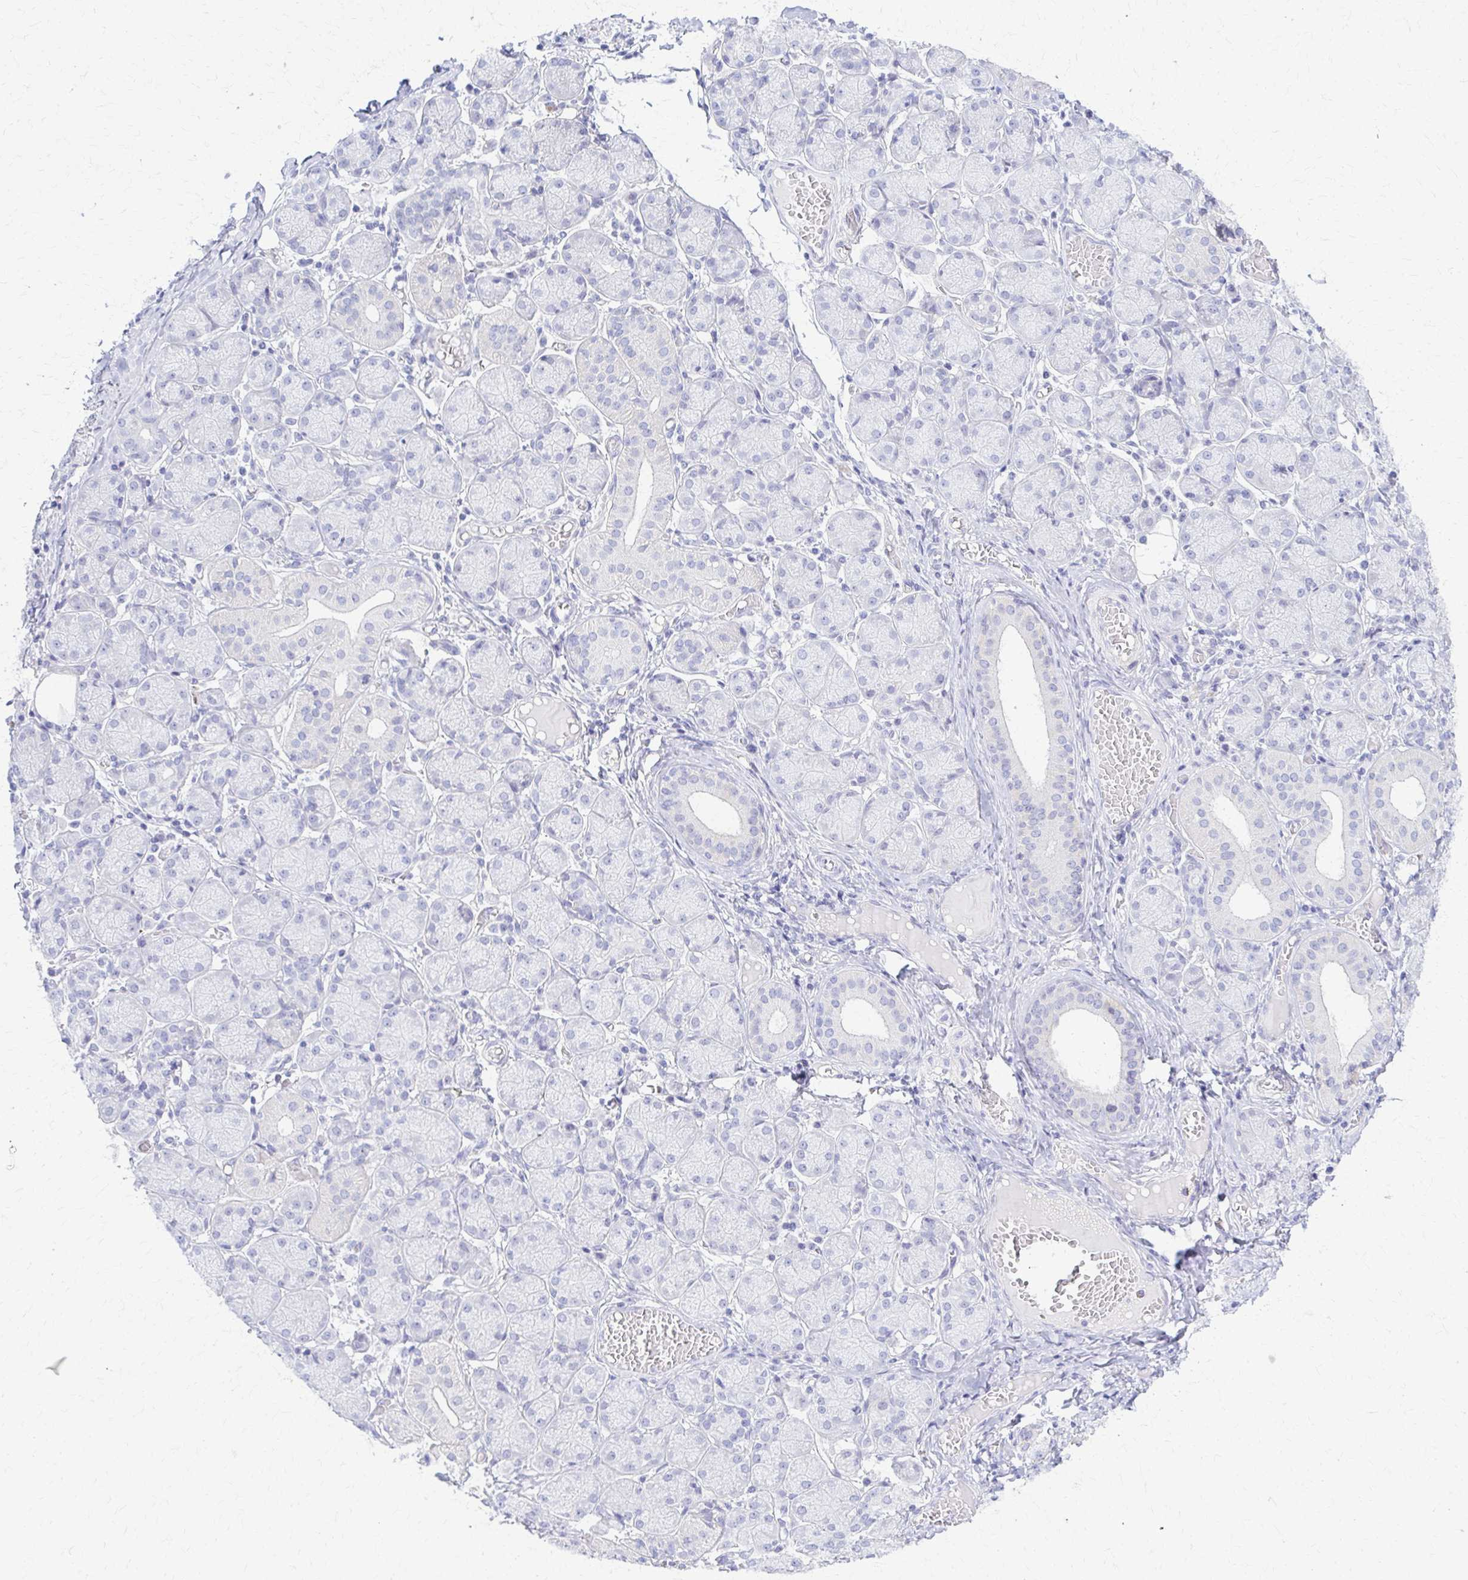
{"staining": {"intensity": "negative", "quantity": "none", "location": "none"}, "tissue": "salivary gland", "cell_type": "Glandular cells", "image_type": "normal", "snomed": [{"axis": "morphology", "description": "Normal tissue, NOS"}, {"axis": "topography", "description": "Salivary gland"}], "caption": "This is an immunohistochemistry (IHC) histopathology image of unremarkable salivary gland. There is no expression in glandular cells.", "gene": "RHOBTB2", "patient": {"sex": "female", "age": 24}}